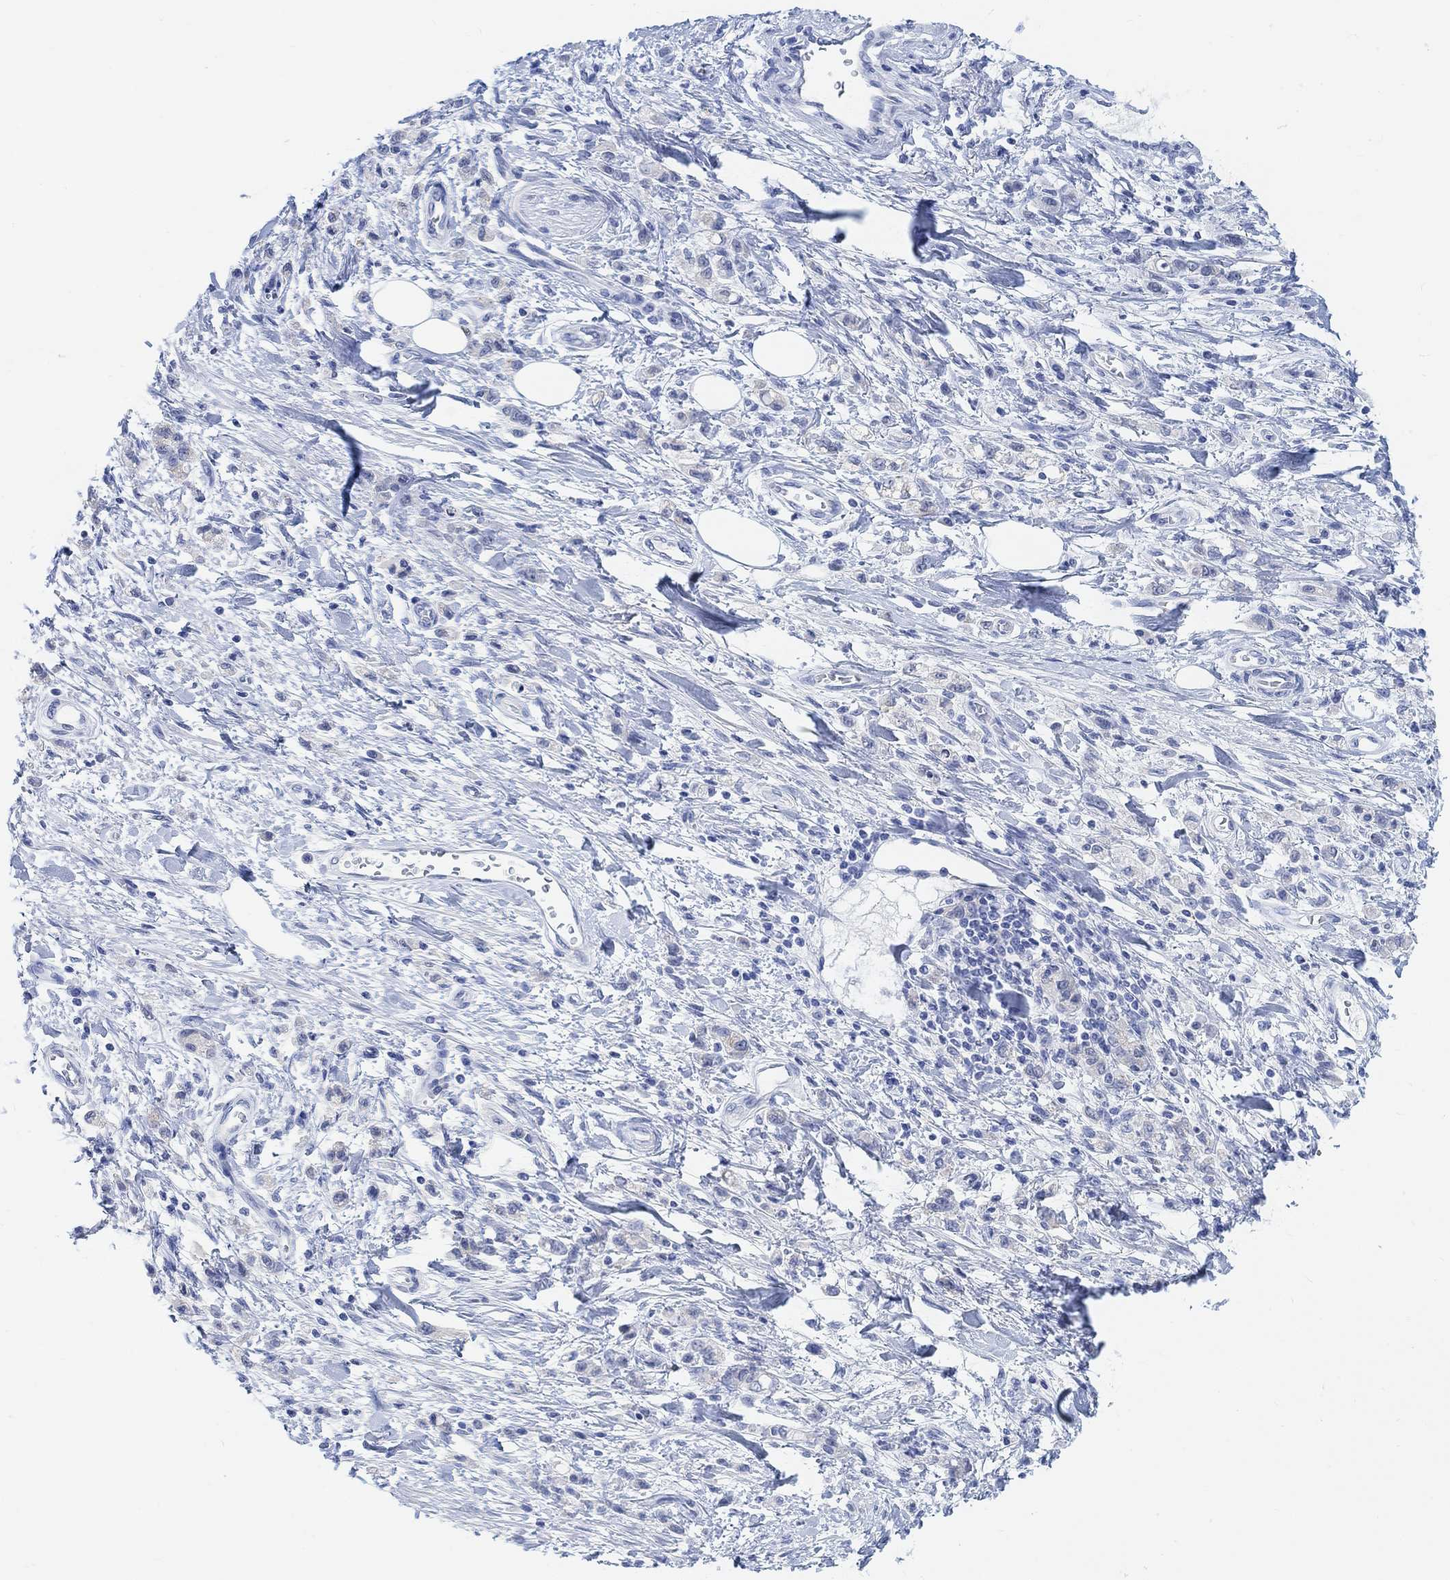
{"staining": {"intensity": "negative", "quantity": "none", "location": "none"}, "tissue": "stomach cancer", "cell_type": "Tumor cells", "image_type": "cancer", "snomed": [{"axis": "morphology", "description": "Adenocarcinoma, NOS"}, {"axis": "topography", "description": "Stomach"}], "caption": "DAB immunohistochemical staining of stomach adenocarcinoma exhibits no significant staining in tumor cells. (Stains: DAB immunohistochemistry (IHC) with hematoxylin counter stain, Microscopy: brightfield microscopy at high magnification).", "gene": "ENO4", "patient": {"sex": "male", "age": 77}}